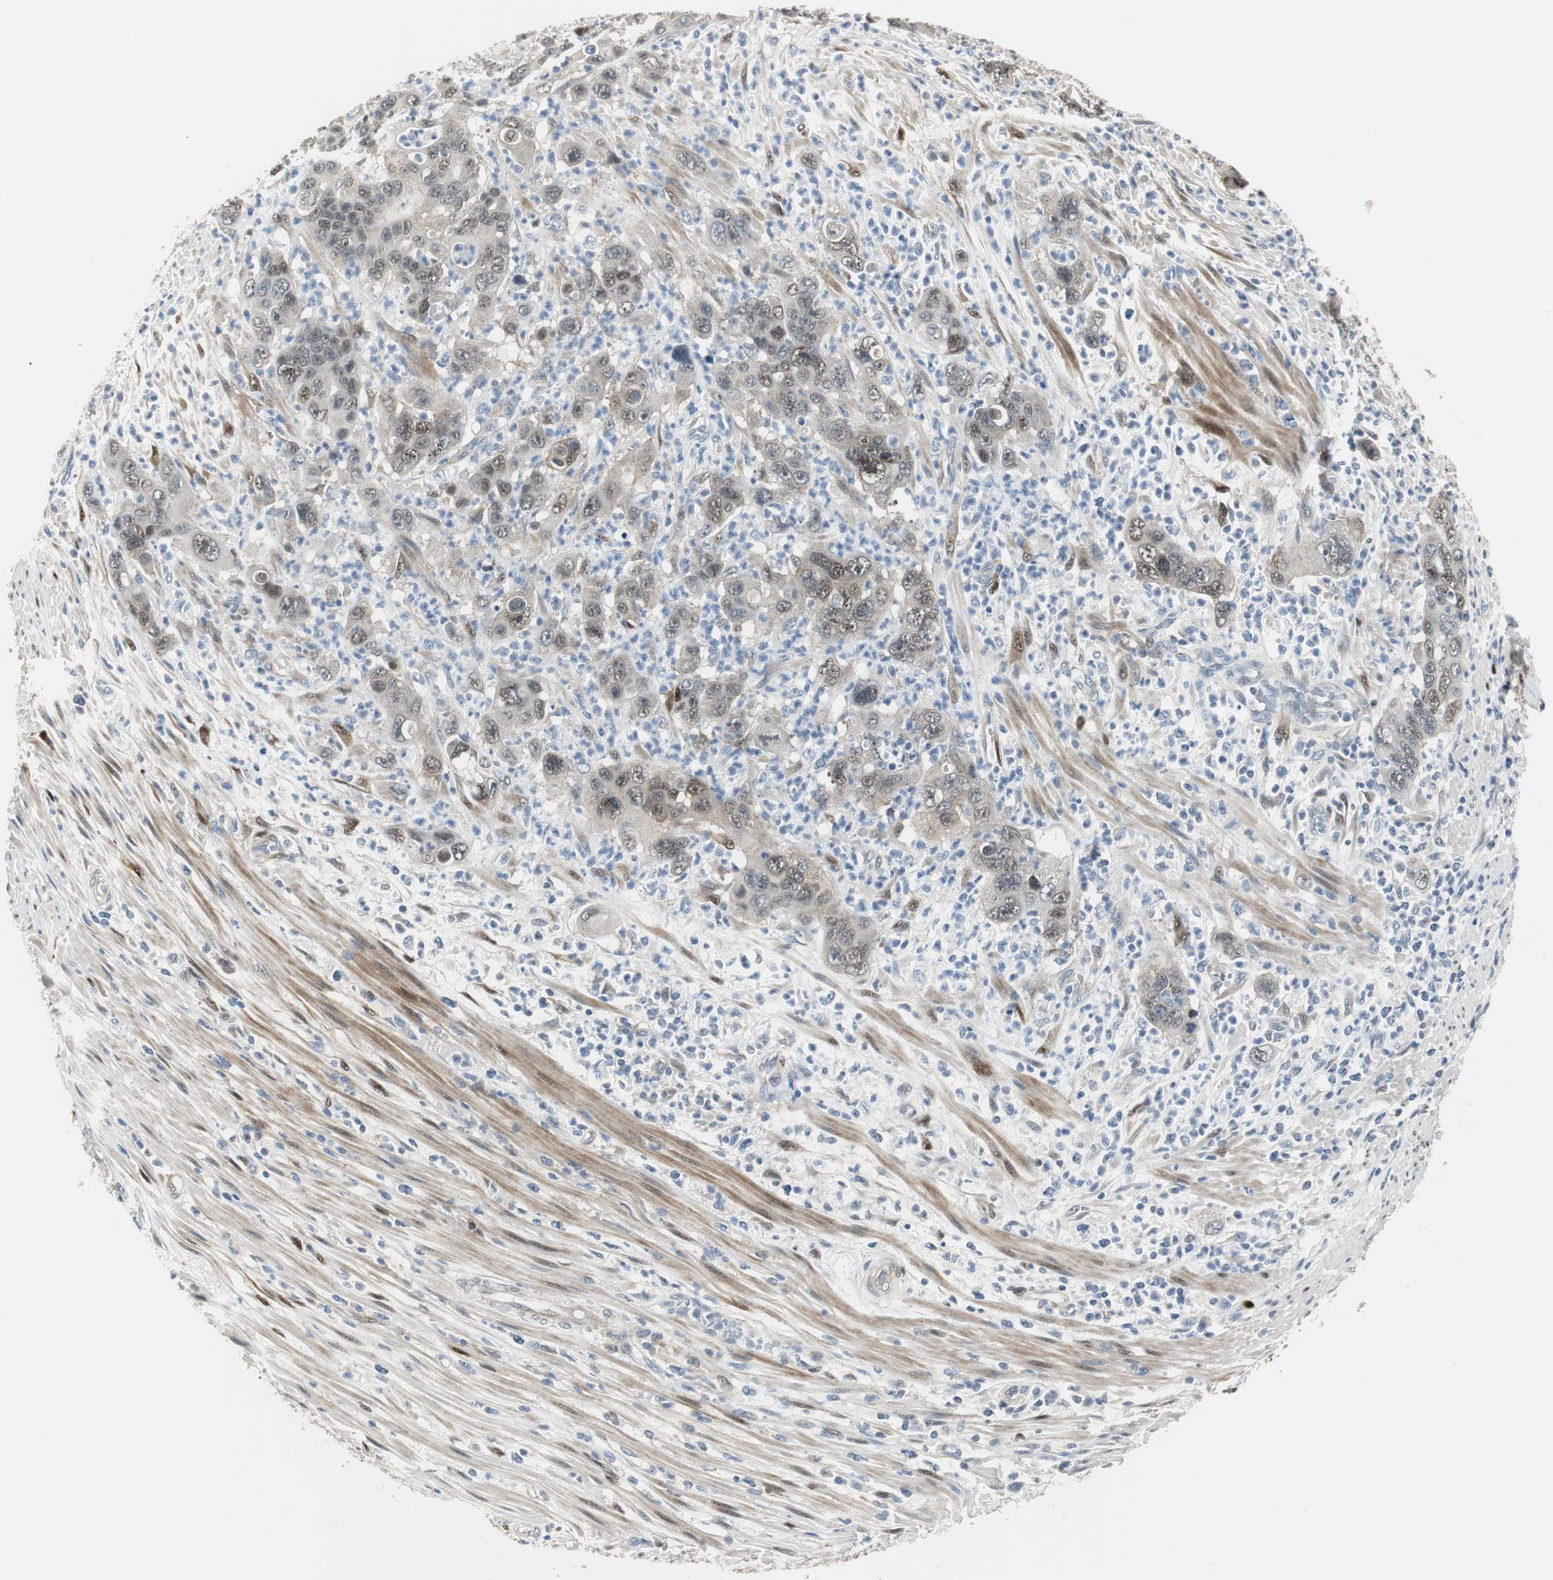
{"staining": {"intensity": "weak", "quantity": "<25%", "location": "cytoplasmic/membranous,nuclear"}, "tissue": "pancreatic cancer", "cell_type": "Tumor cells", "image_type": "cancer", "snomed": [{"axis": "morphology", "description": "Adenocarcinoma, NOS"}, {"axis": "topography", "description": "Pancreas"}], "caption": "IHC photomicrograph of neoplastic tissue: human adenocarcinoma (pancreatic) stained with DAB (3,3'-diaminobenzidine) demonstrates no significant protein staining in tumor cells.", "gene": "FHL2", "patient": {"sex": "female", "age": 71}}